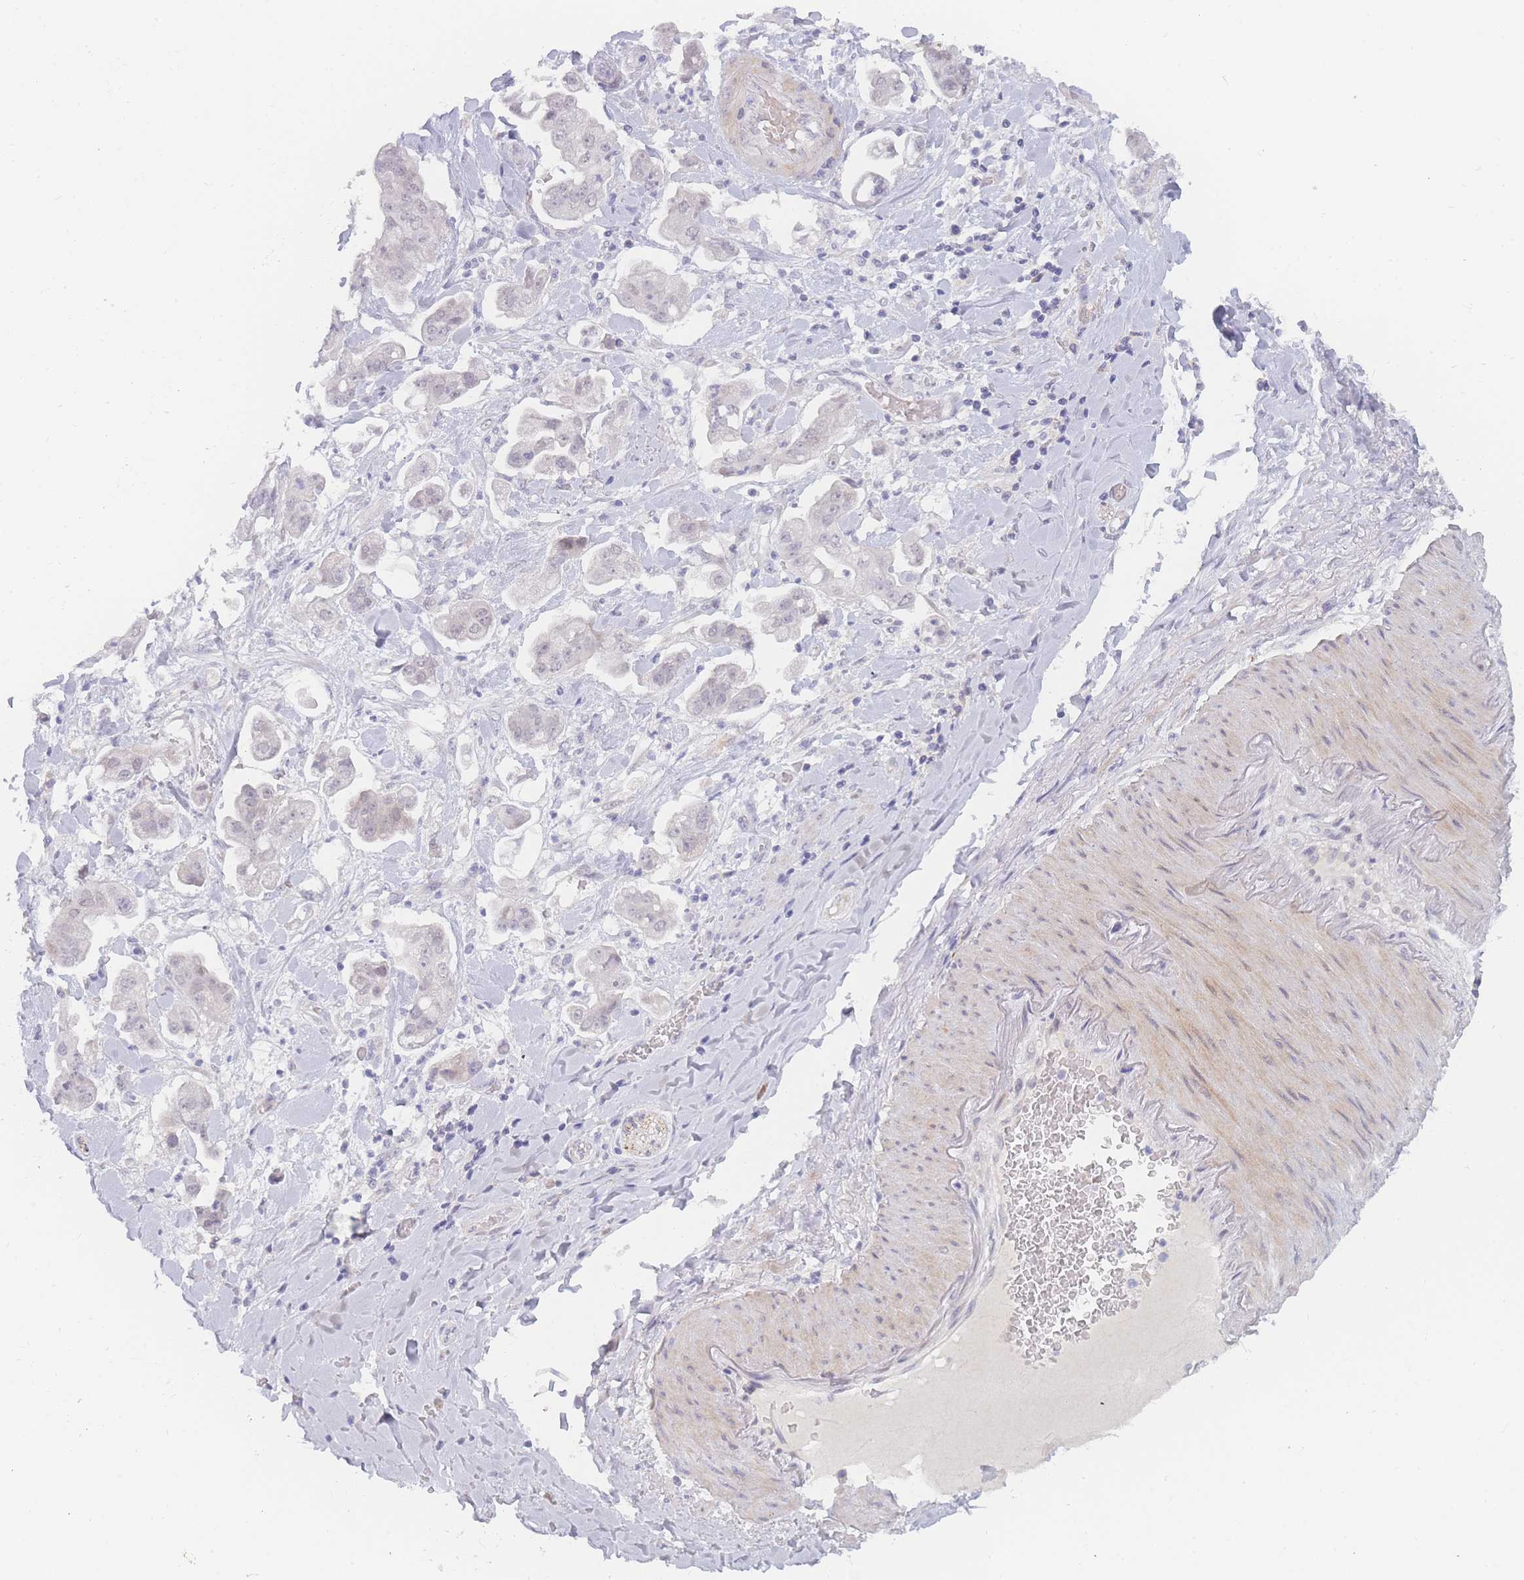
{"staining": {"intensity": "negative", "quantity": "none", "location": "none"}, "tissue": "stomach cancer", "cell_type": "Tumor cells", "image_type": "cancer", "snomed": [{"axis": "morphology", "description": "Adenocarcinoma, NOS"}, {"axis": "topography", "description": "Stomach"}], "caption": "IHC image of human stomach adenocarcinoma stained for a protein (brown), which demonstrates no positivity in tumor cells.", "gene": "PRSS22", "patient": {"sex": "male", "age": 62}}